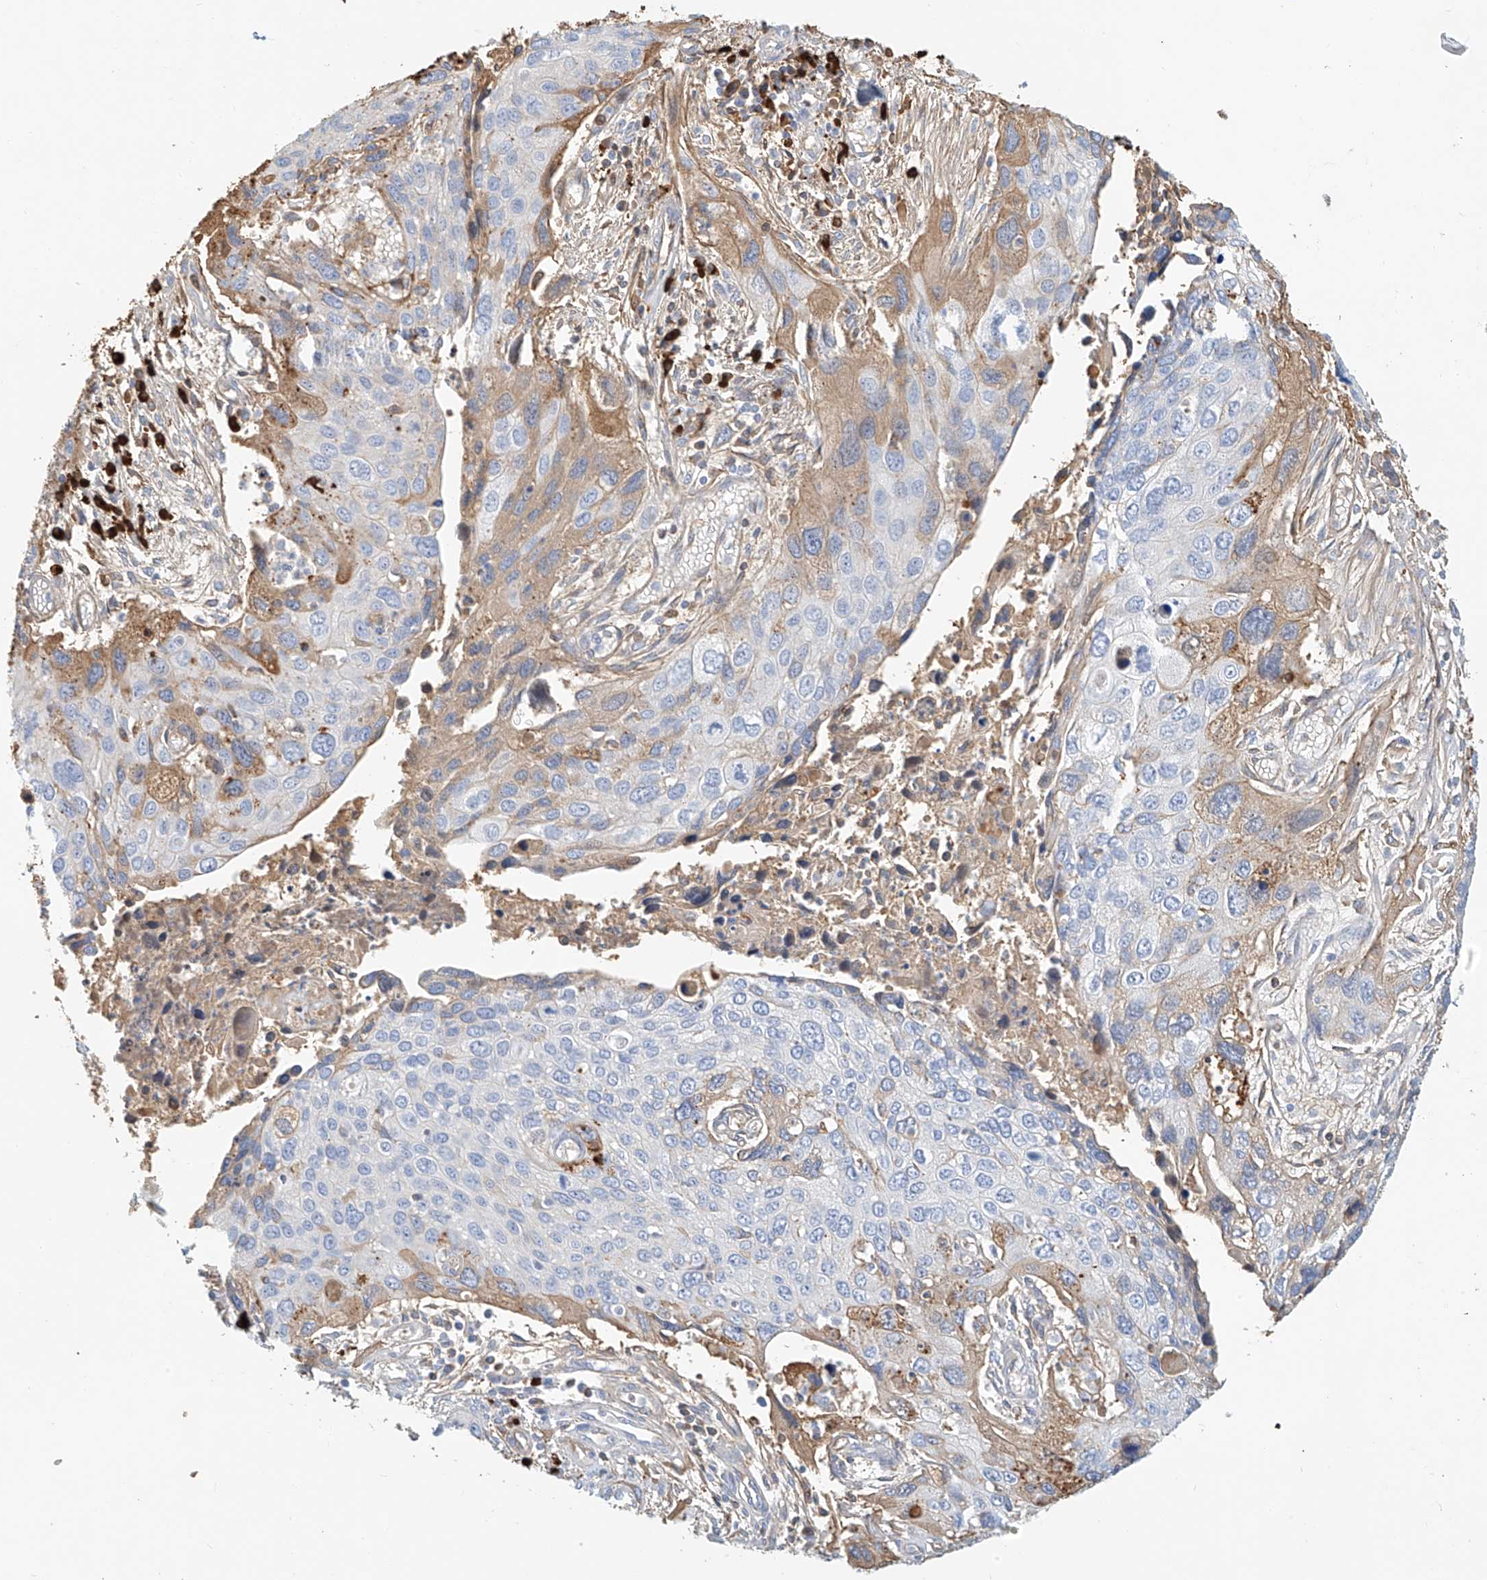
{"staining": {"intensity": "weak", "quantity": "<25%", "location": "cytoplasmic/membranous"}, "tissue": "cervical cancer", "cell_type": "Tumor cells", "image_type": "cancer", "snomed": [{"axis": "morphology", "description": "Squamous cell carcinoma, NOS"}, {"axis": "topography", "description": "Cervix"}], "caption": "A micrograph of human cervical cancer is negative for staining in tumor cells.", "gene": "ZFP30", "patient": {"sex": "female", "age": 55}}